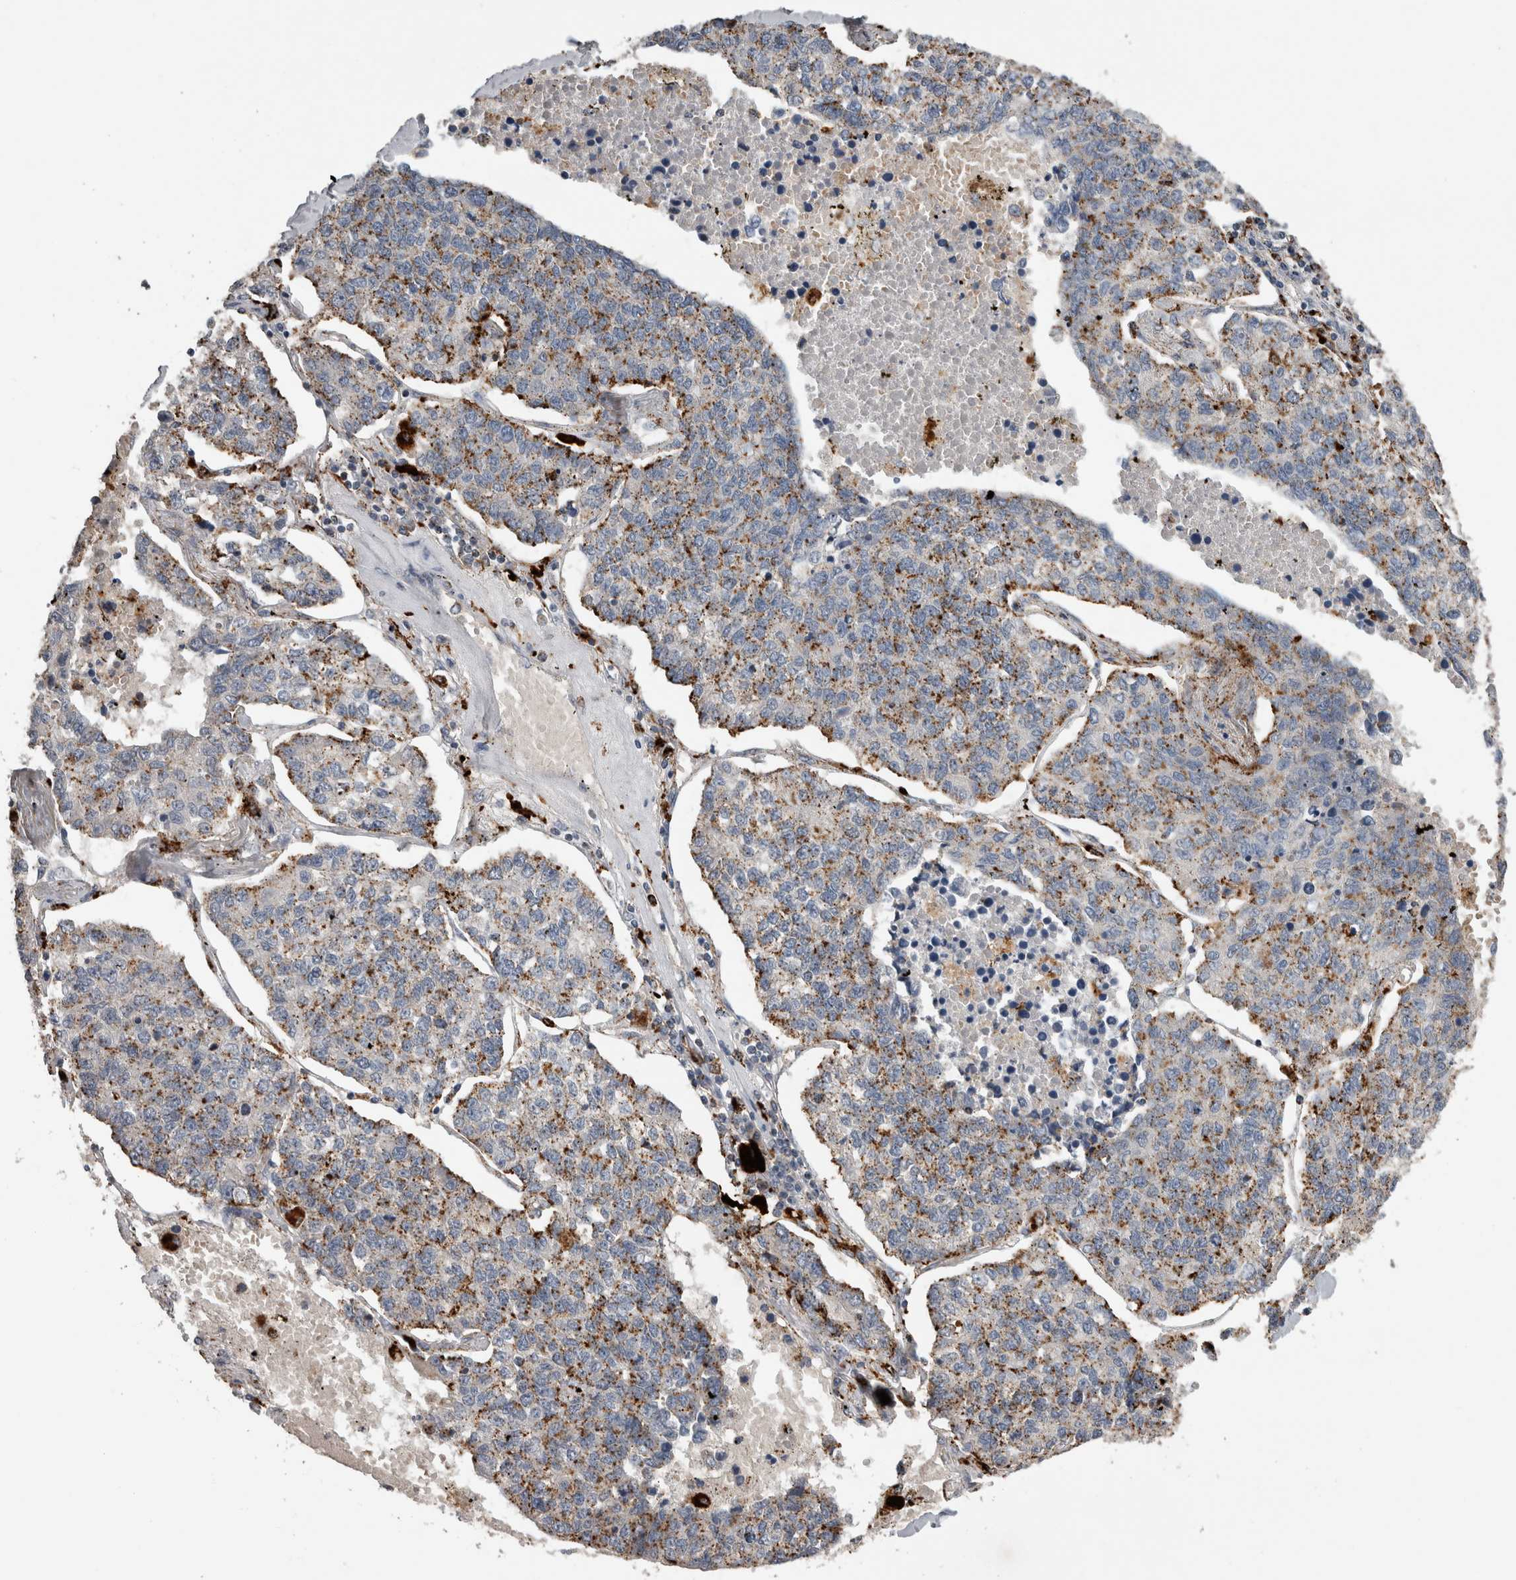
{"staining": {"intensity": "moderate", "quantity": "25%-75%", "location": "cytoplasmic/membranous"}, "tissue": "lung cancer", "cell_type": "Tumor cells", "image_type": "cancer", "snomed": [{"axis": "morphology", "description": "Adenocarcinoma, NOS"}, {"axis": "topography", "description": "Lung"}], "caption": "High-power microscopy captured an immunohistochemistry (IHC) micrograph of lung cancer (adenocarcinoma), revealing moderate cytoplasmic/membranous staining in about 25%-75% of tumor cells. (Stains: DAB in brown, nuclei in blue, Microscopy: brightfield microscopy at high magnification).", "gene": "CTSZ", "patient": {"sex": "male", "age": 49}}